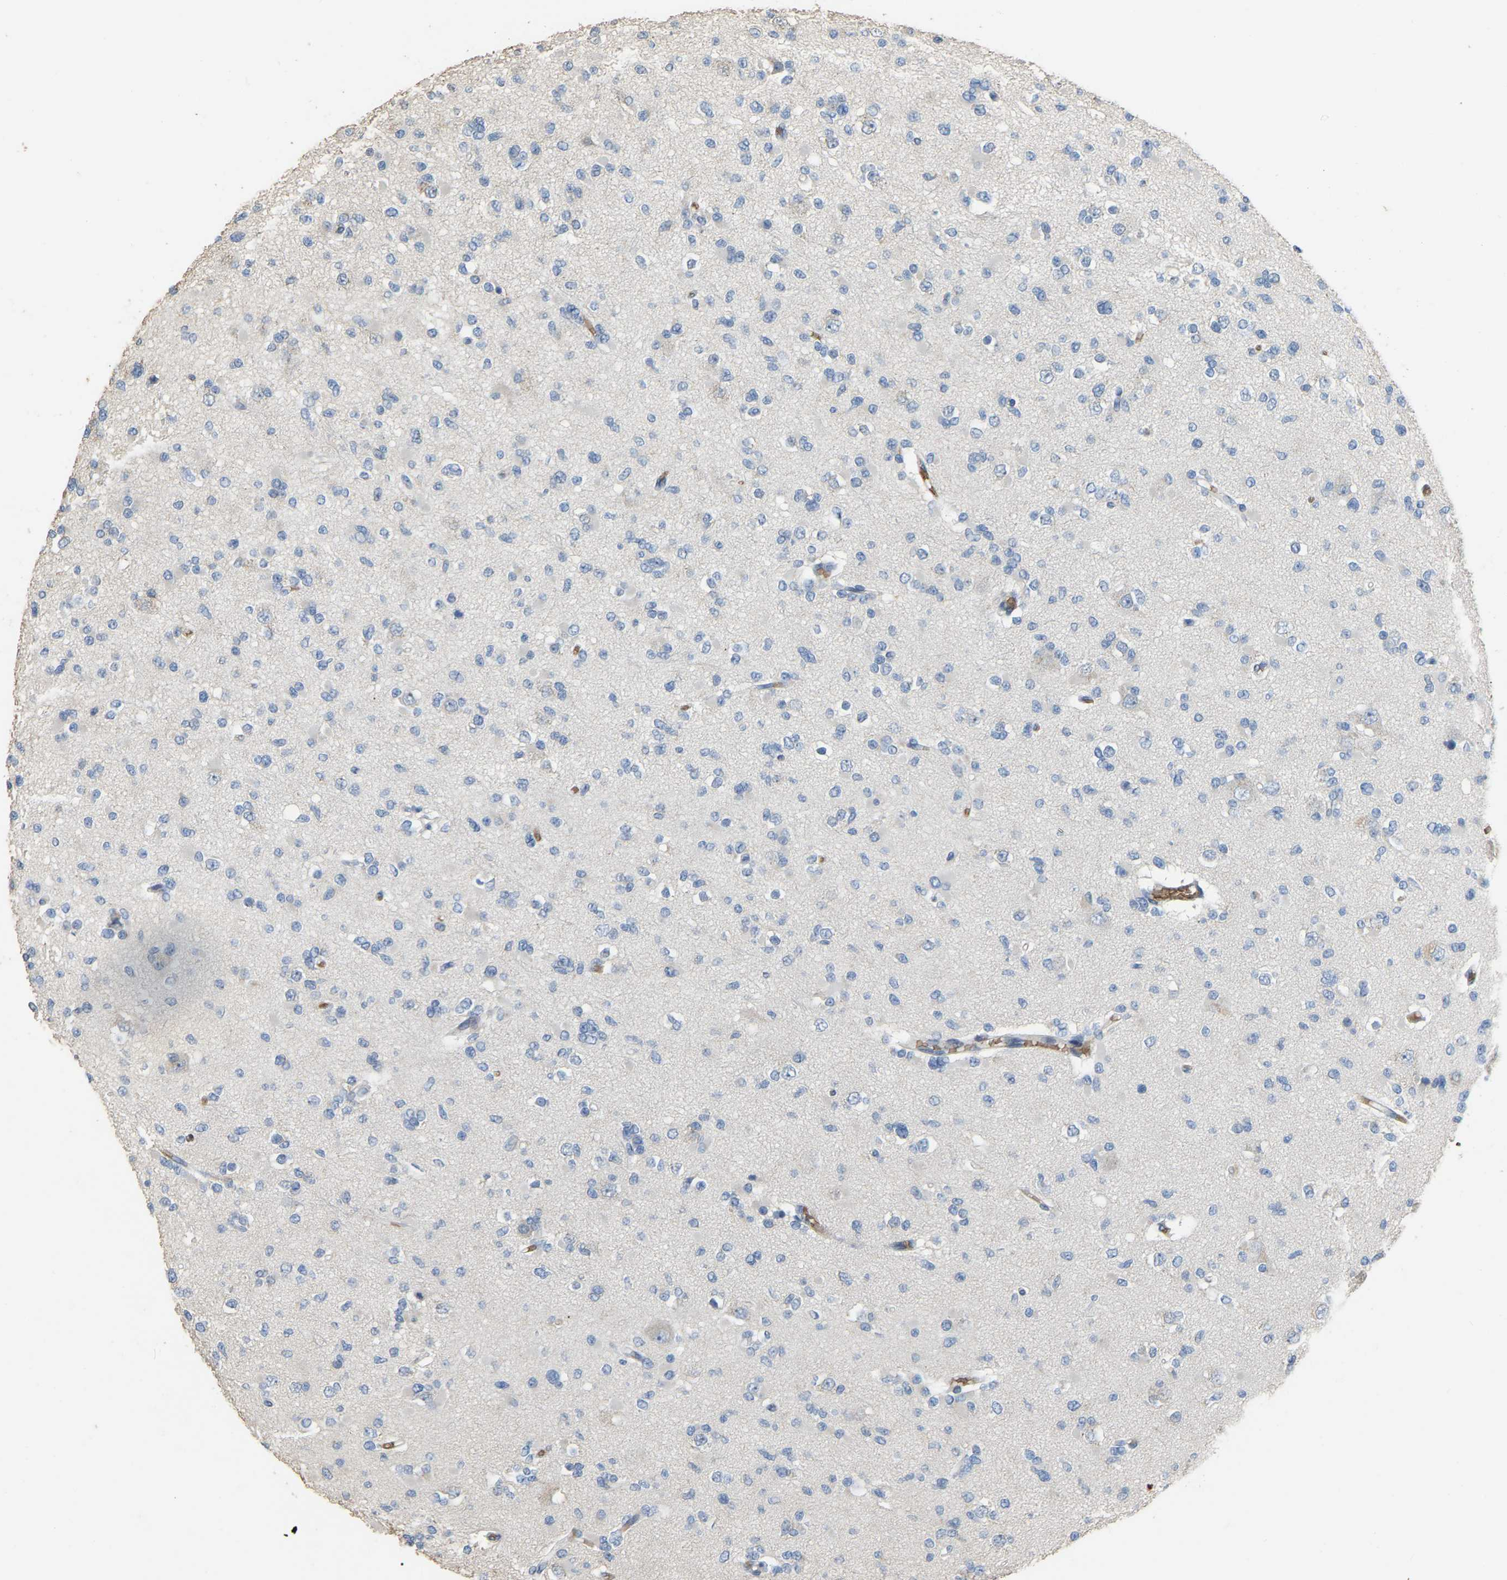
{"staining": {"intensity": "negative", "quantity": "none", "location": "none"}, "tissue": "glioma", "cell_type": "Tumor cells", "image_type": "cancer", "snomed": [{"axis": "morphology", "description": "Glioma, malignant, Low grade"}, {"axis": "topography", "description": "Brain"}], "caption": "This is an immunohistochemistry (IHC) micrograph of malignant glioma (low-grade). There is no expression in tumor cells.", "gene": "CFAP298", "patient": {"sex": "female", "age": 22}}